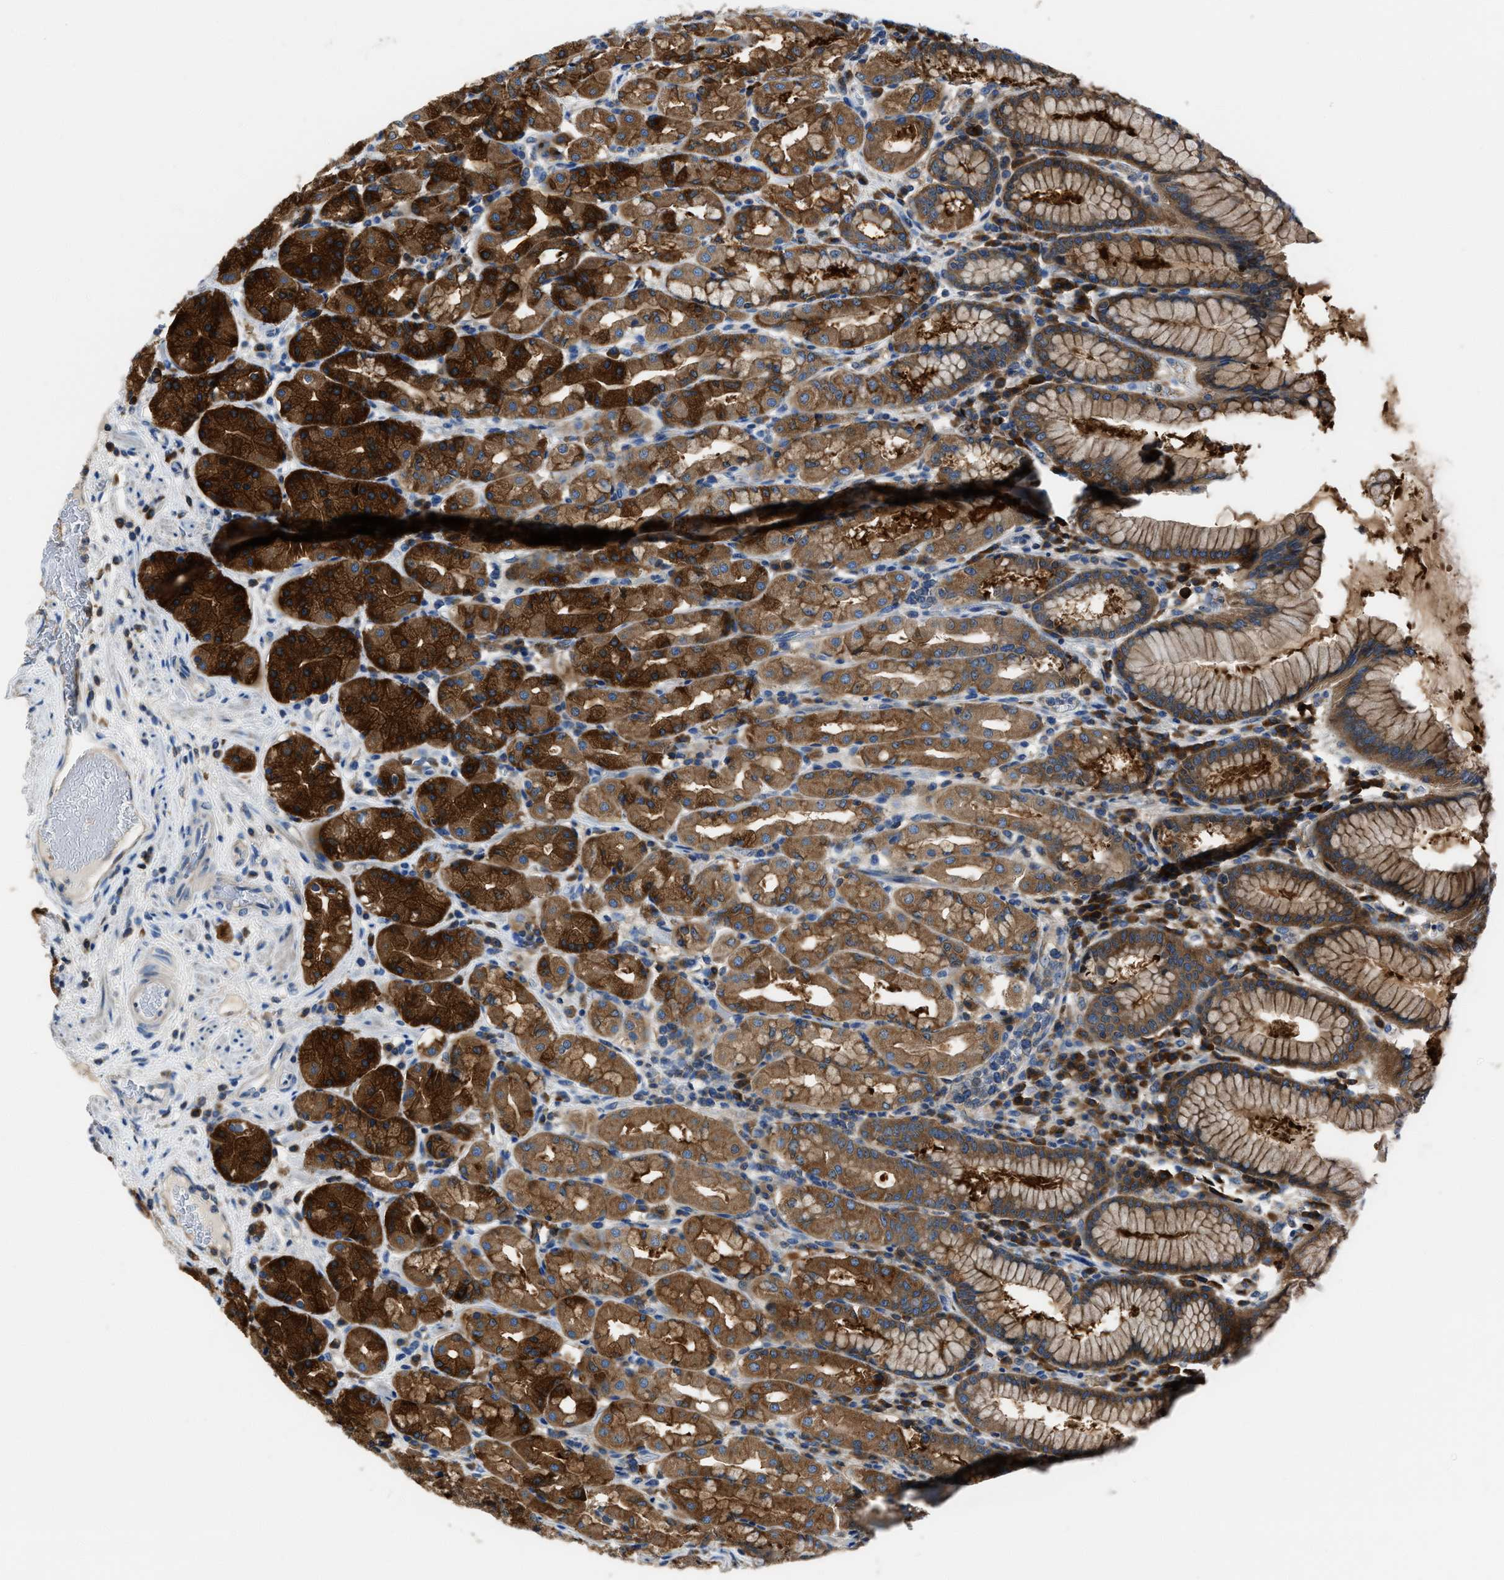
{"staining": {"intensity": "strong", "quantity": ">75%", "location": "cytoplasmic/membranous"}, "tissue": "stomach", "cell_type": "Glandular cells", "image_type": "normal", "snomed": [{"axis": "morphology", "description": "Normal tissue, NOS"}, {"axis": "topography", "description": "Stomach"}, {"axis": "topography", "description": "Stomach, lower"}], "caption": "Protein analysis of benign stomach demonstrates strong cytoplasmic/membranous expression in approximately >75% of glandular cells. The staining was performed using DAB (3,3'-diaminobenzidine), with brown indicating positive protein expression. Nuclei are stained blue with hematoxylin.", "gene": "YARS1", "patient": {"sex": "female", "age": 56}}